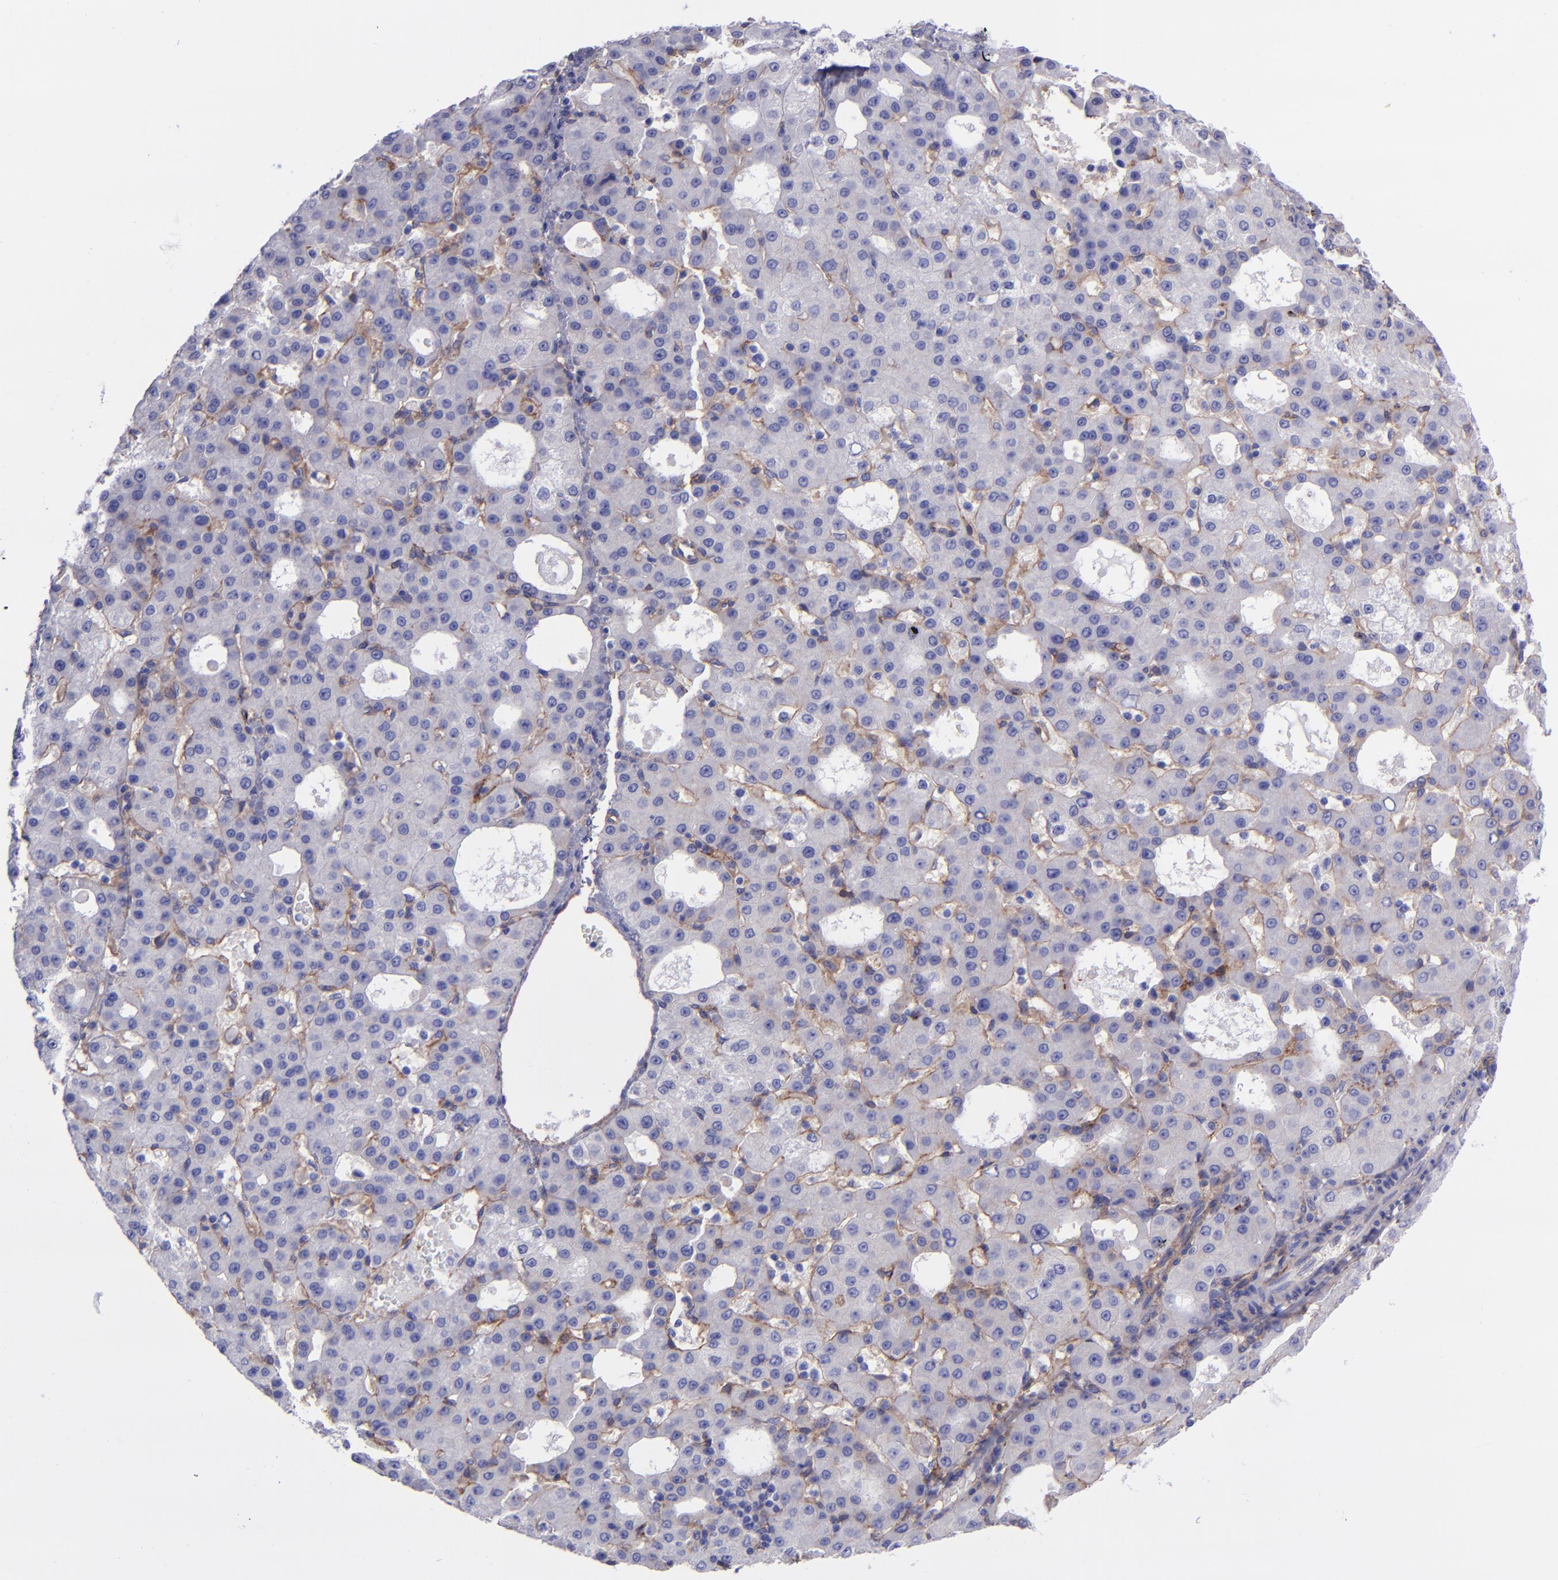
{"staining": {"intensity": "negative", "quantity": "none", "location": "none"}, "tissue": "liver cancer", "cell_type": "Tumor cells", "image_type": "cancer", "snomed": [{"axis": "morphology", "description": "Carcinoma, Hepatocellular, NOS"}, {"axis": "topography", "description": "Liver"}], "caption": "High magnification brightfield microscopy of liver hepatocellular carcinoma stained with DAB (3,3'-diaminobenzidine) (brown) and counterstained with hematoxylin (blue): tumor cells show no significant positivity. (DAB immunohistochemistry (IHC) with hematoxylin counter stain).", "gene": "ITGAV", "patient": {"sex": "male", "age": 47}}